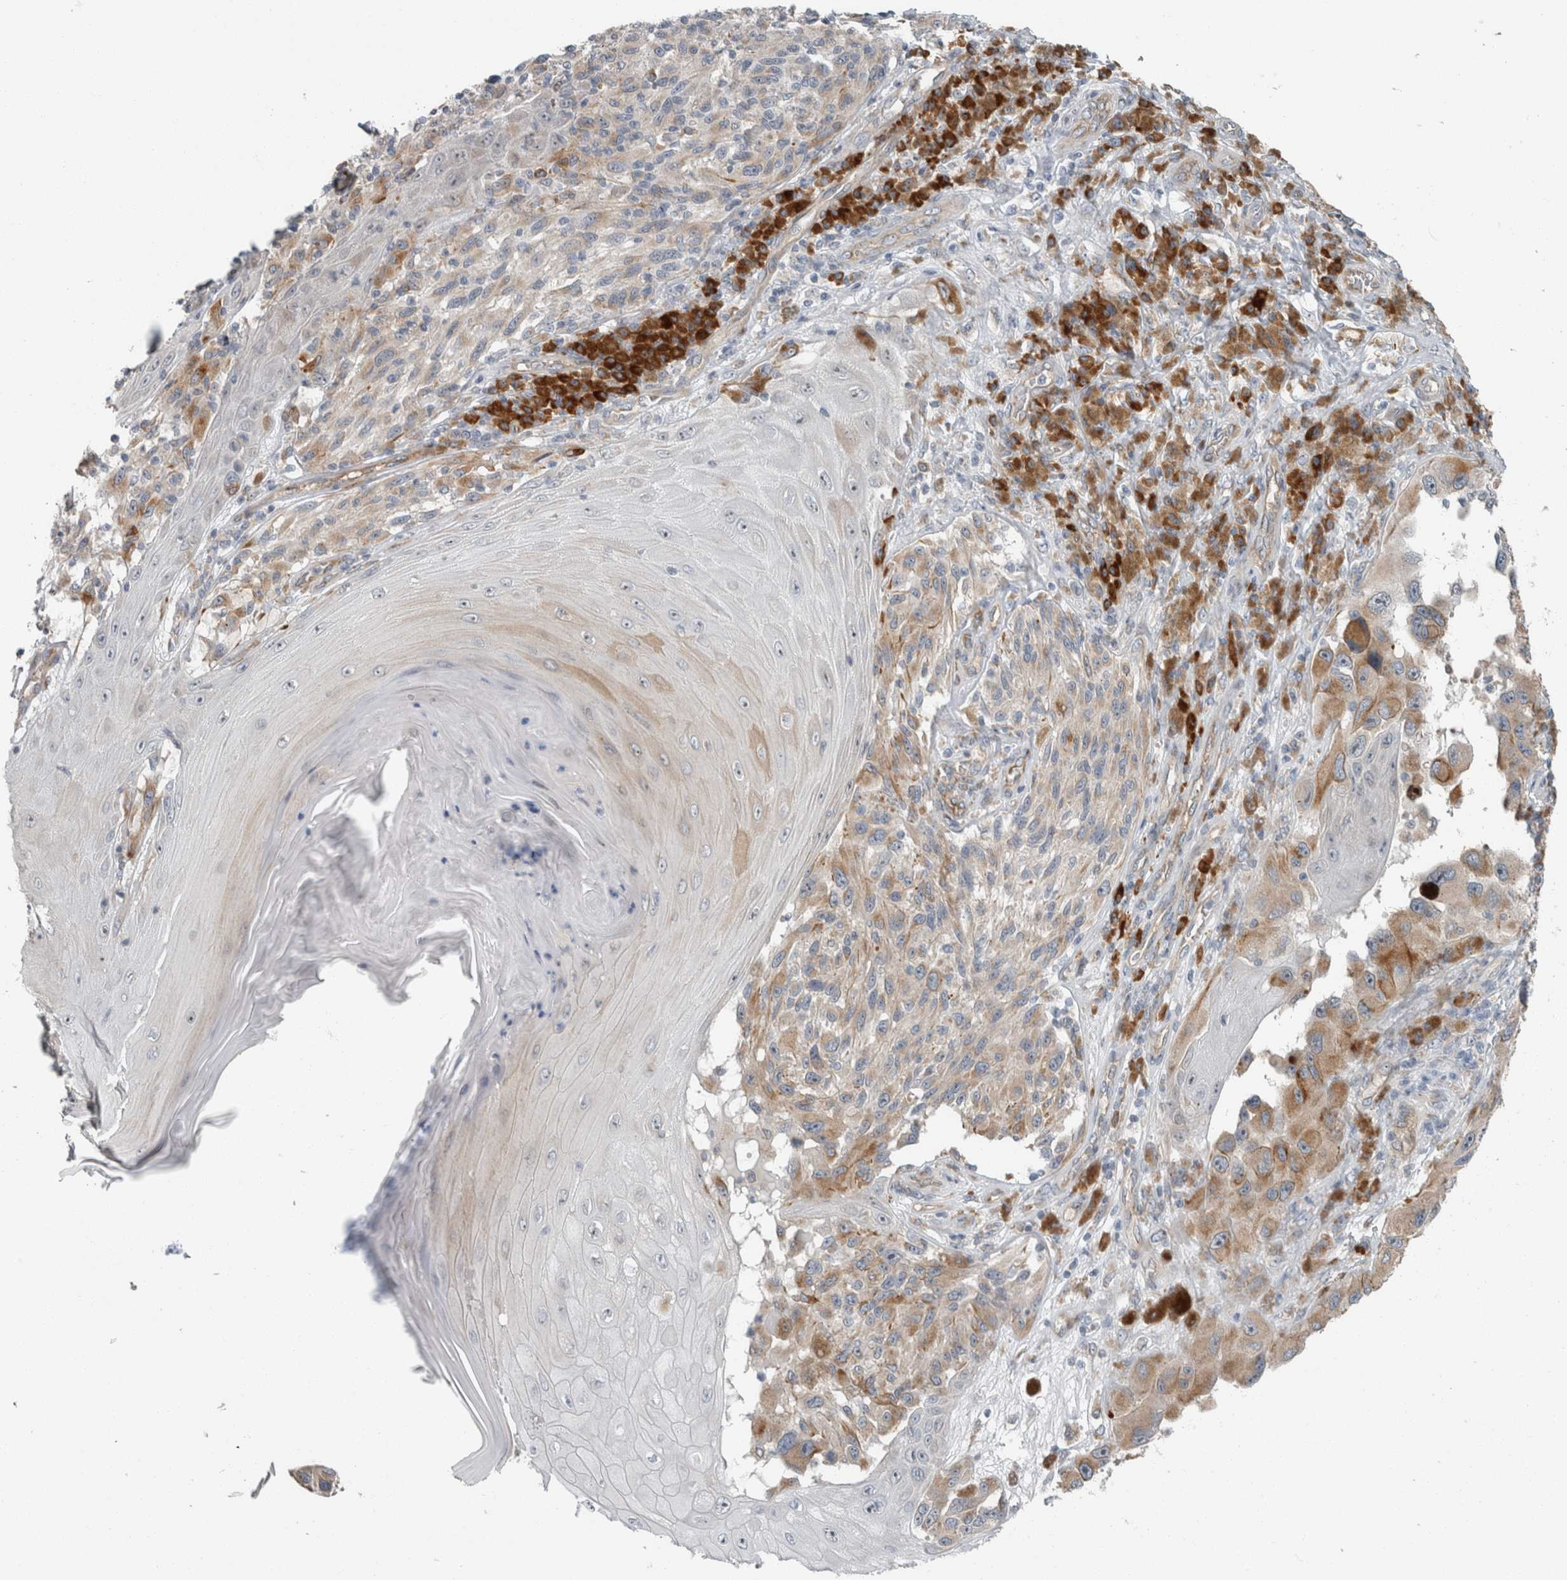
{"staining": {"intensity": "weak", "quantity": "<25%", "location": "cytoplasmic/membranous"}, "tissue": "melanoma", "cell_type": "Tumor cells", "image_type": "cancer", "snomed": [{"axis": "morphology", "description": "Malignant melanoma, NOS"}, {"axis": "topography", "description": "Skin"}], "caption": "The micrograph displays no staining of tumor cells in malignant melanoma.", "gene": "USP25", "patient": {"sex": "female", "age": 73}}